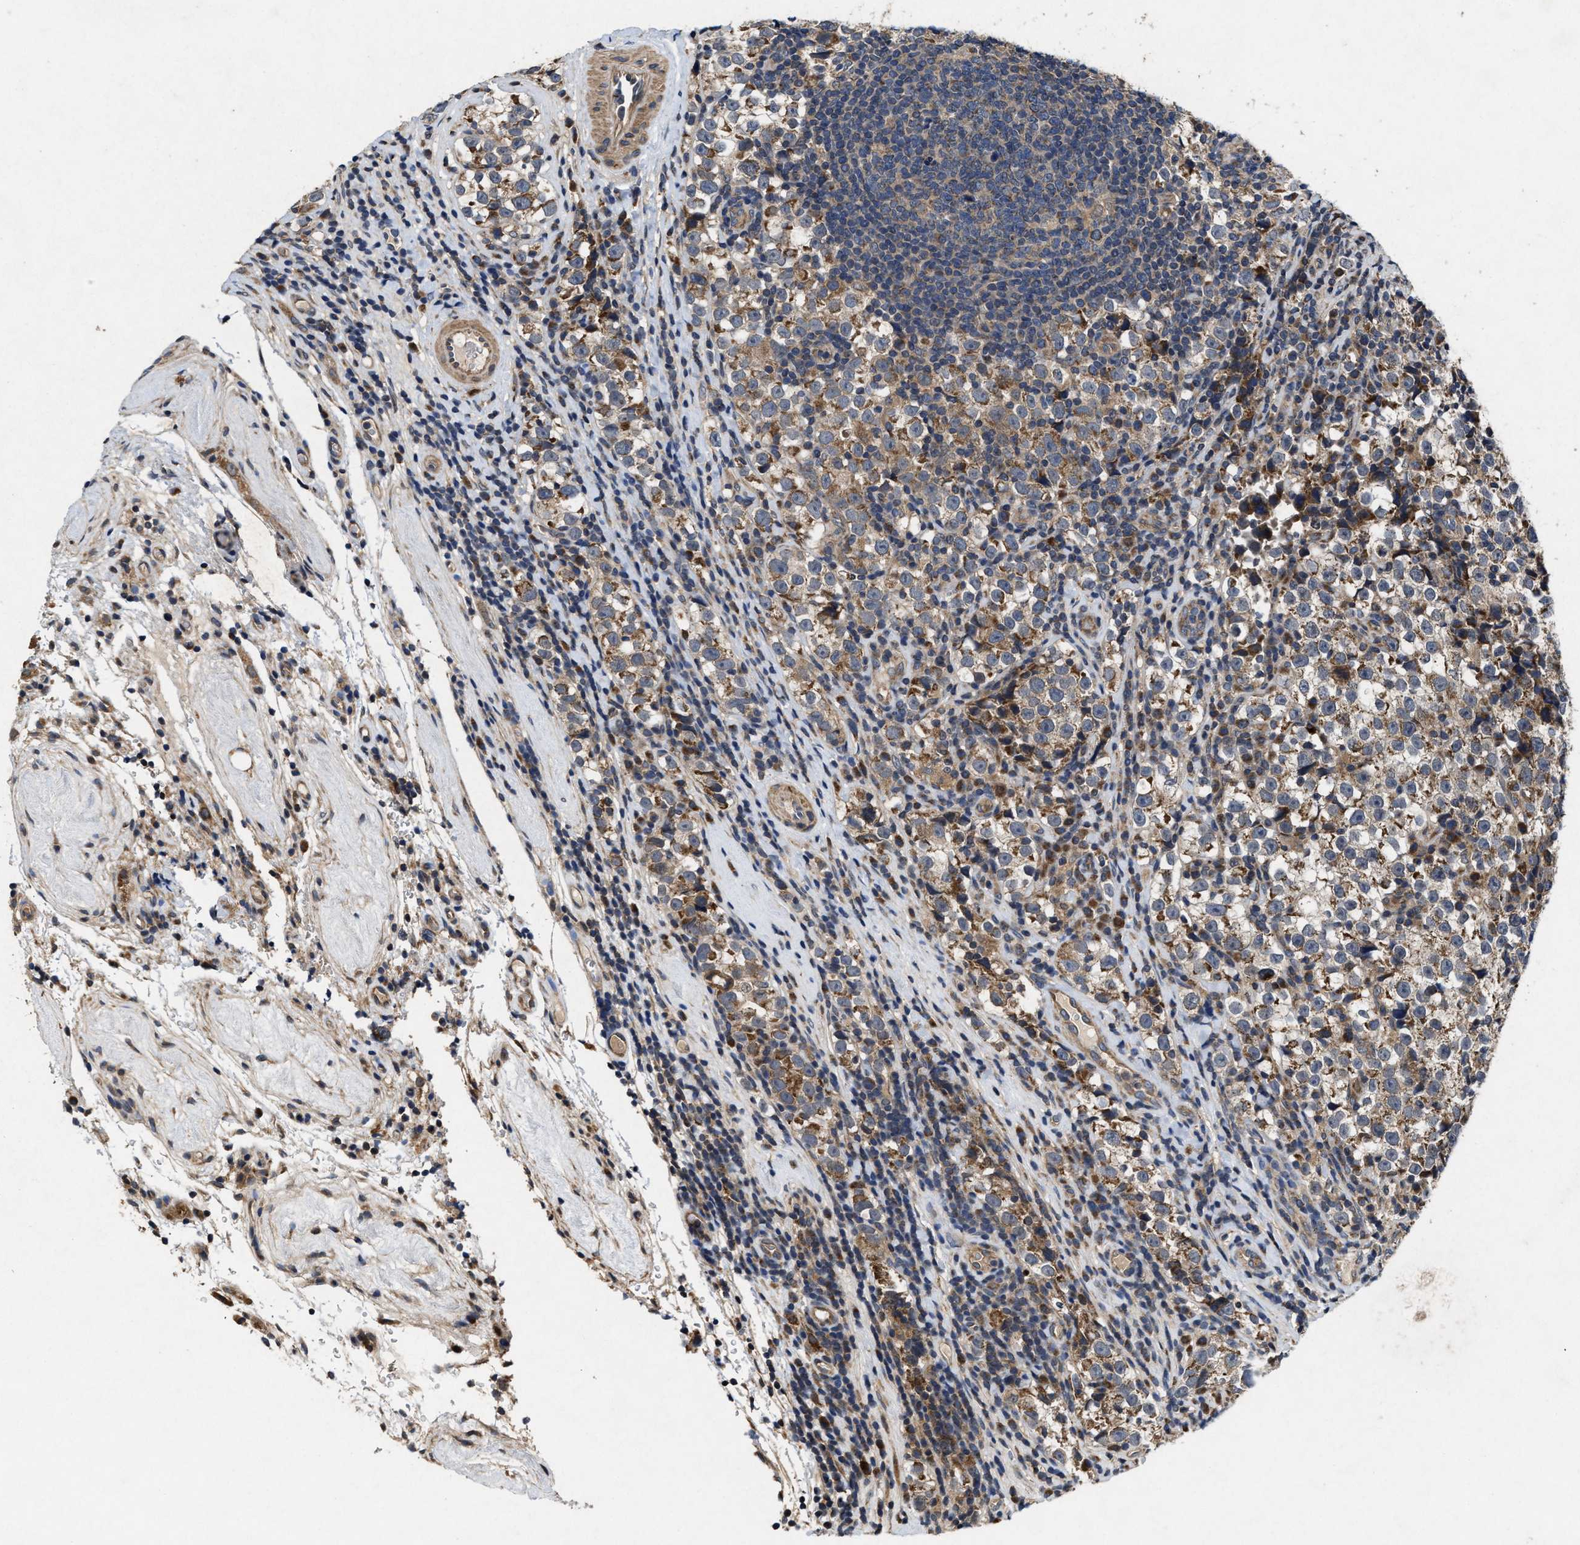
{"staining": {"intensity": "moderate", "quantity": "25%-75%", "location": "cytoplasmic/membranous"}, "tissue": "testis cancer", "cell_type": "Tumor cells", "image_type": "cancer", "snomed": [{"axis": "morphology", "description": "Normal tissue, NOS"}, {"axis": "morphology", "description": "Seminoma, NOS"}, {"axis": "topography", "description": "Testis"}], "caption": "IHC micrograph of neoplastic tissue: human testis cancer (seminoma) stained using immunohistochemistry displays medium levels of moderate protein expression localized specifically in the cytoplasmic/membranous of tumor cells, appearing as a cytoplasmic/membranous brown color.", "gene": "EFNA4", "patient": {"sex": "male", "age": 43}}